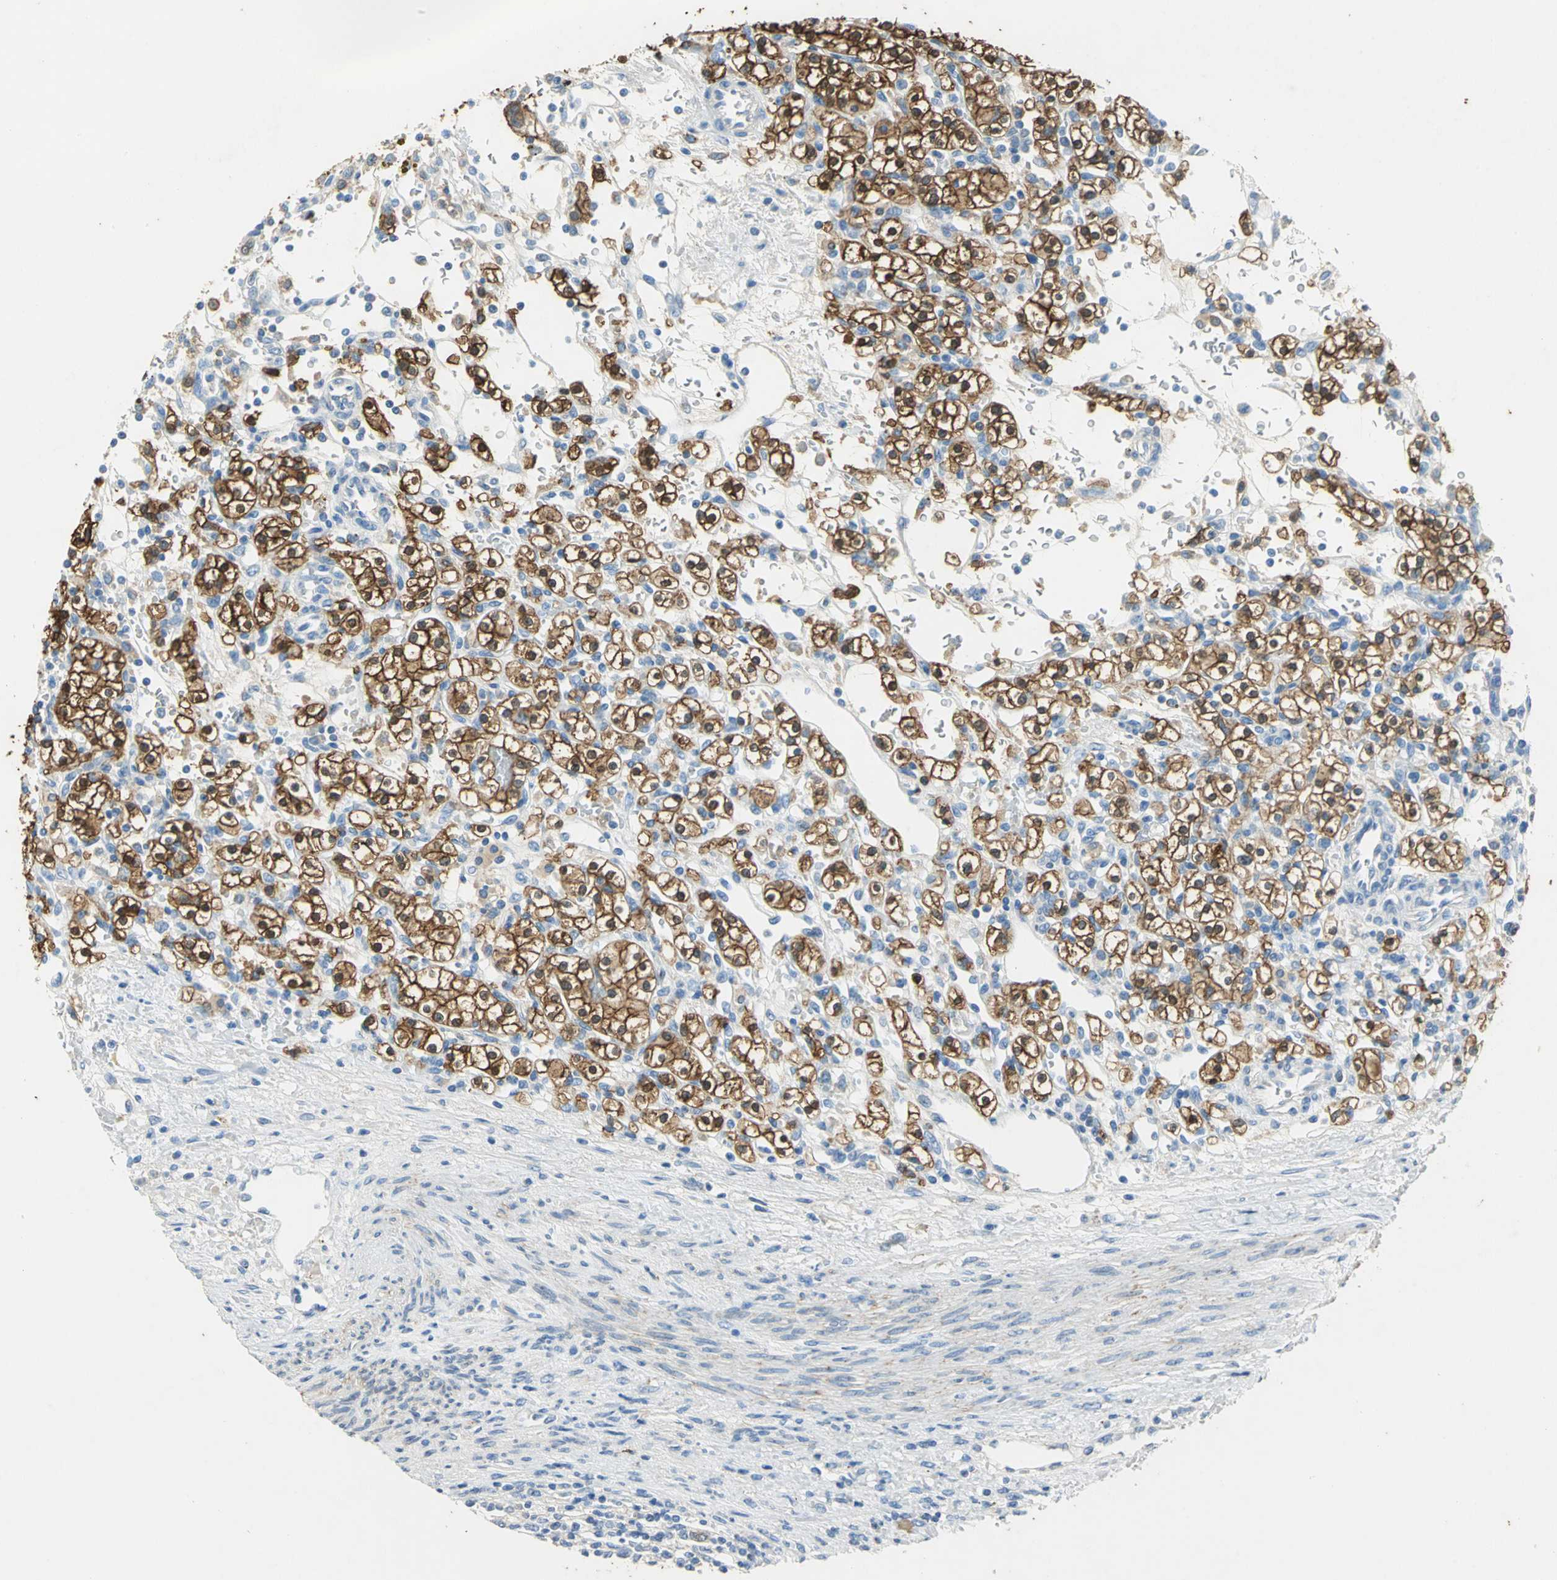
{"staining": {"intensity": "strong", "quantity": ">75%", "location": "cytoplasmic/membranous"}, "tissue": "renal cancer", "cell_type": "Tumor cells", "image_type": "cancer", "snomed": [{"axis": "morphology", "description": "Normal tissue, NOS"}, {"axis": "morphology", "description": "Adenocarcinoma, NOS"}, {"axis": "topography", "description": "Kidney"}], "caption": "A high-resolution micrograph shows immunohistochemistry staining of renal adenocarcinoma, which exhibits strong cytoplasmic/membranous positivity in about >75% of tumor cells.", "gene": "ANXA4", "patient": {"sex": "female", "age": 55}}